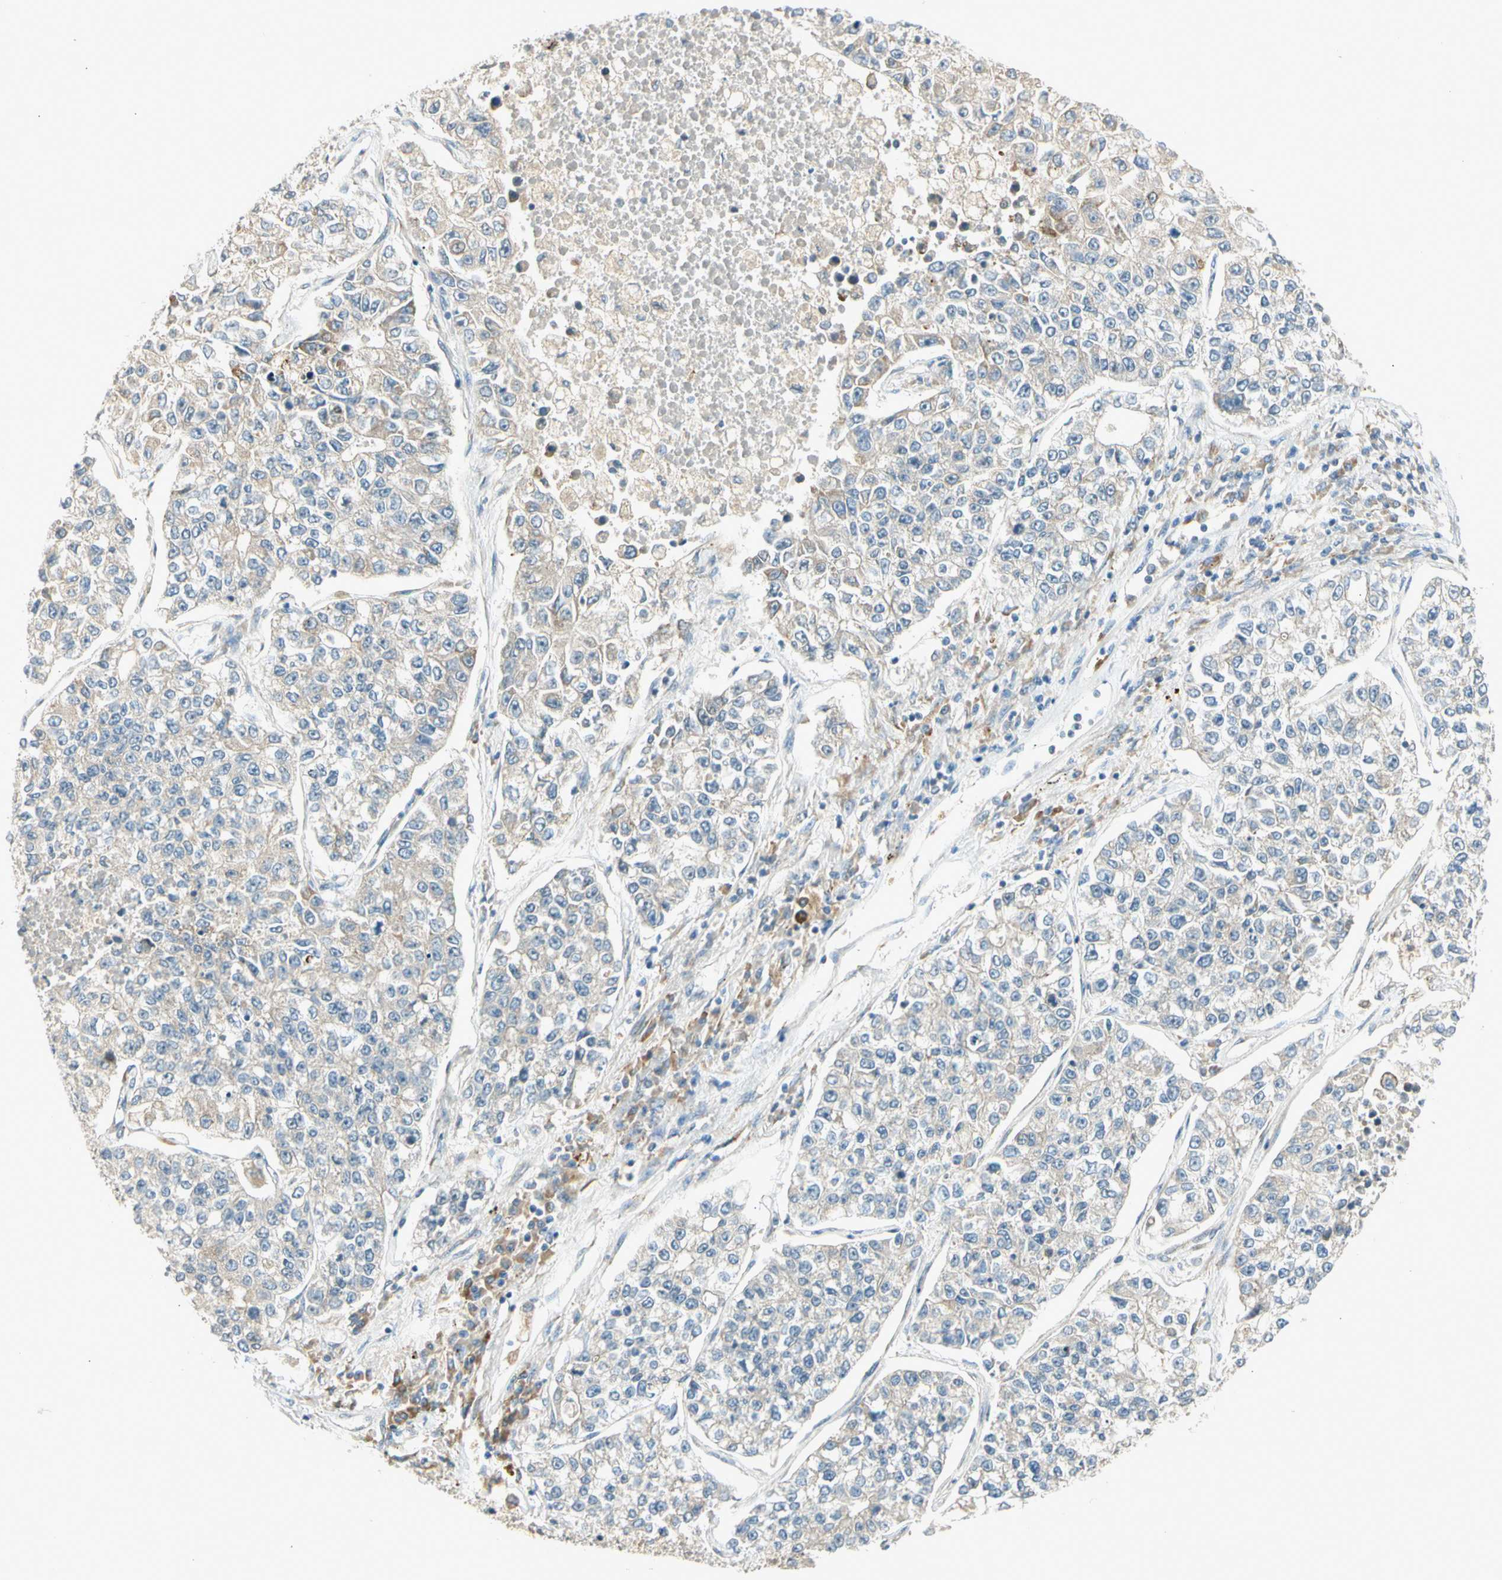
{"staining": {"intensity": "weak", "quantity": "25%-75%", "location": "cytoplasmic/membranous"}, "tissue": "lung cancer", "cell_type": "Tumor cells", "image_type": "cancer", "snomed": [{"axis": "morphology", "description": "Adenocarcinoma, NOS"}, {"axis": "topography", "description": "Lung"}], "caption": "Lung cancer (adenocarcinoma) stained for a protein (brown) exhibits weak cytoplasmic/membranous positive staining in about 25%-75% of tumor cells.", "gene": "PCDHB15", "patient": {"sex": "male", "age": 49}}